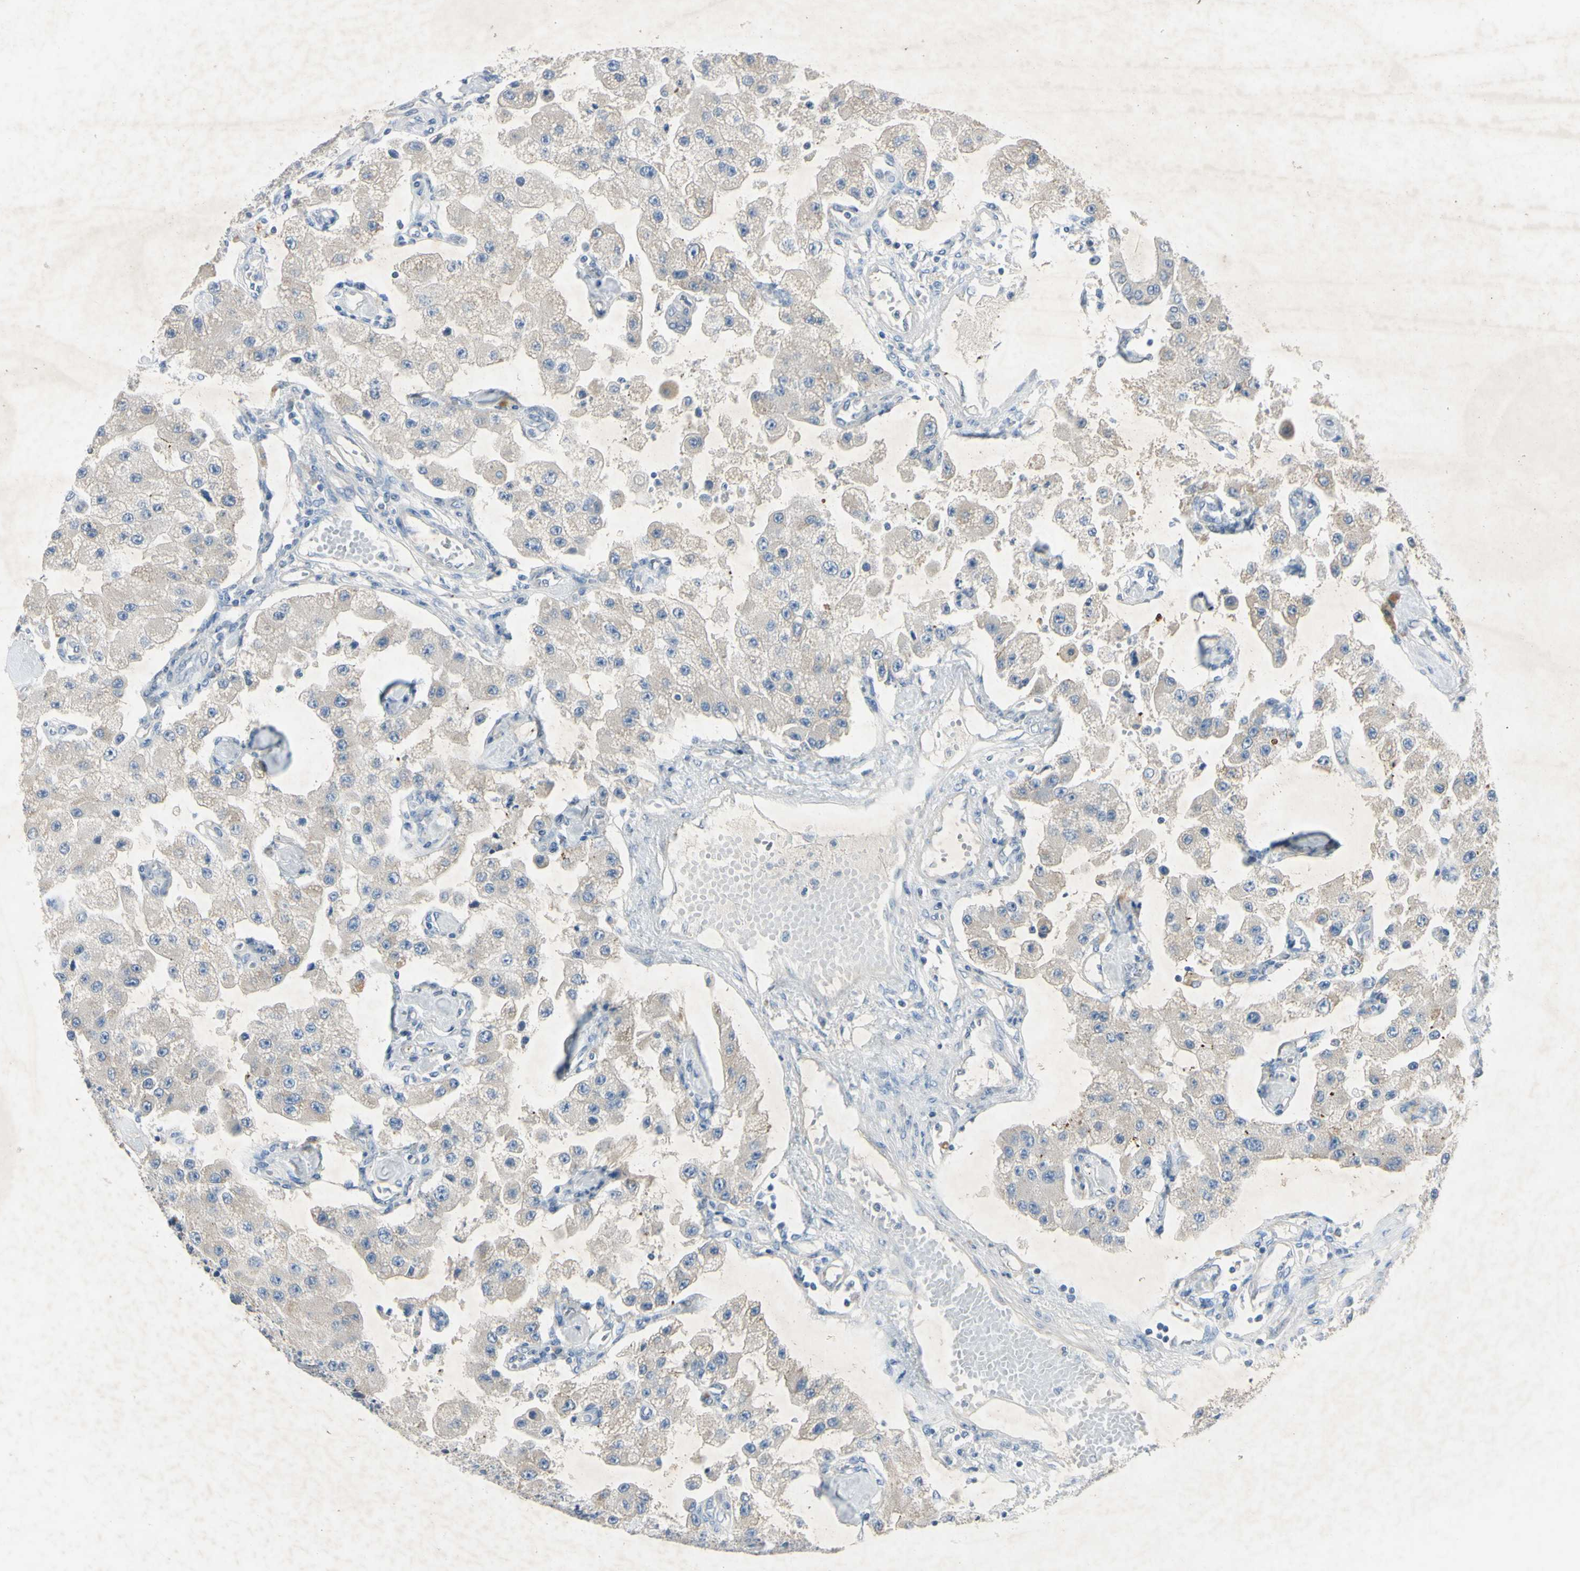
{"staining": {"intensity": "negative", "quantity": "none", "location": "none"}, "tissue": "carcinoid", "cell_type": "Tumor cells", "image_type": "cancer", "snomed": [{"axis": "morphology", "description": "Carcinoid, malignant, NOS"}, {"axis": "topography", "description": "Pancreas"}], "caption": "Histopathology image shows no significant protein expression in tumor cells of malignant carcinoid. Nuclei are stained in blue.", "gene": "AATK", "patient": {"sex": "male", "age": 41}}